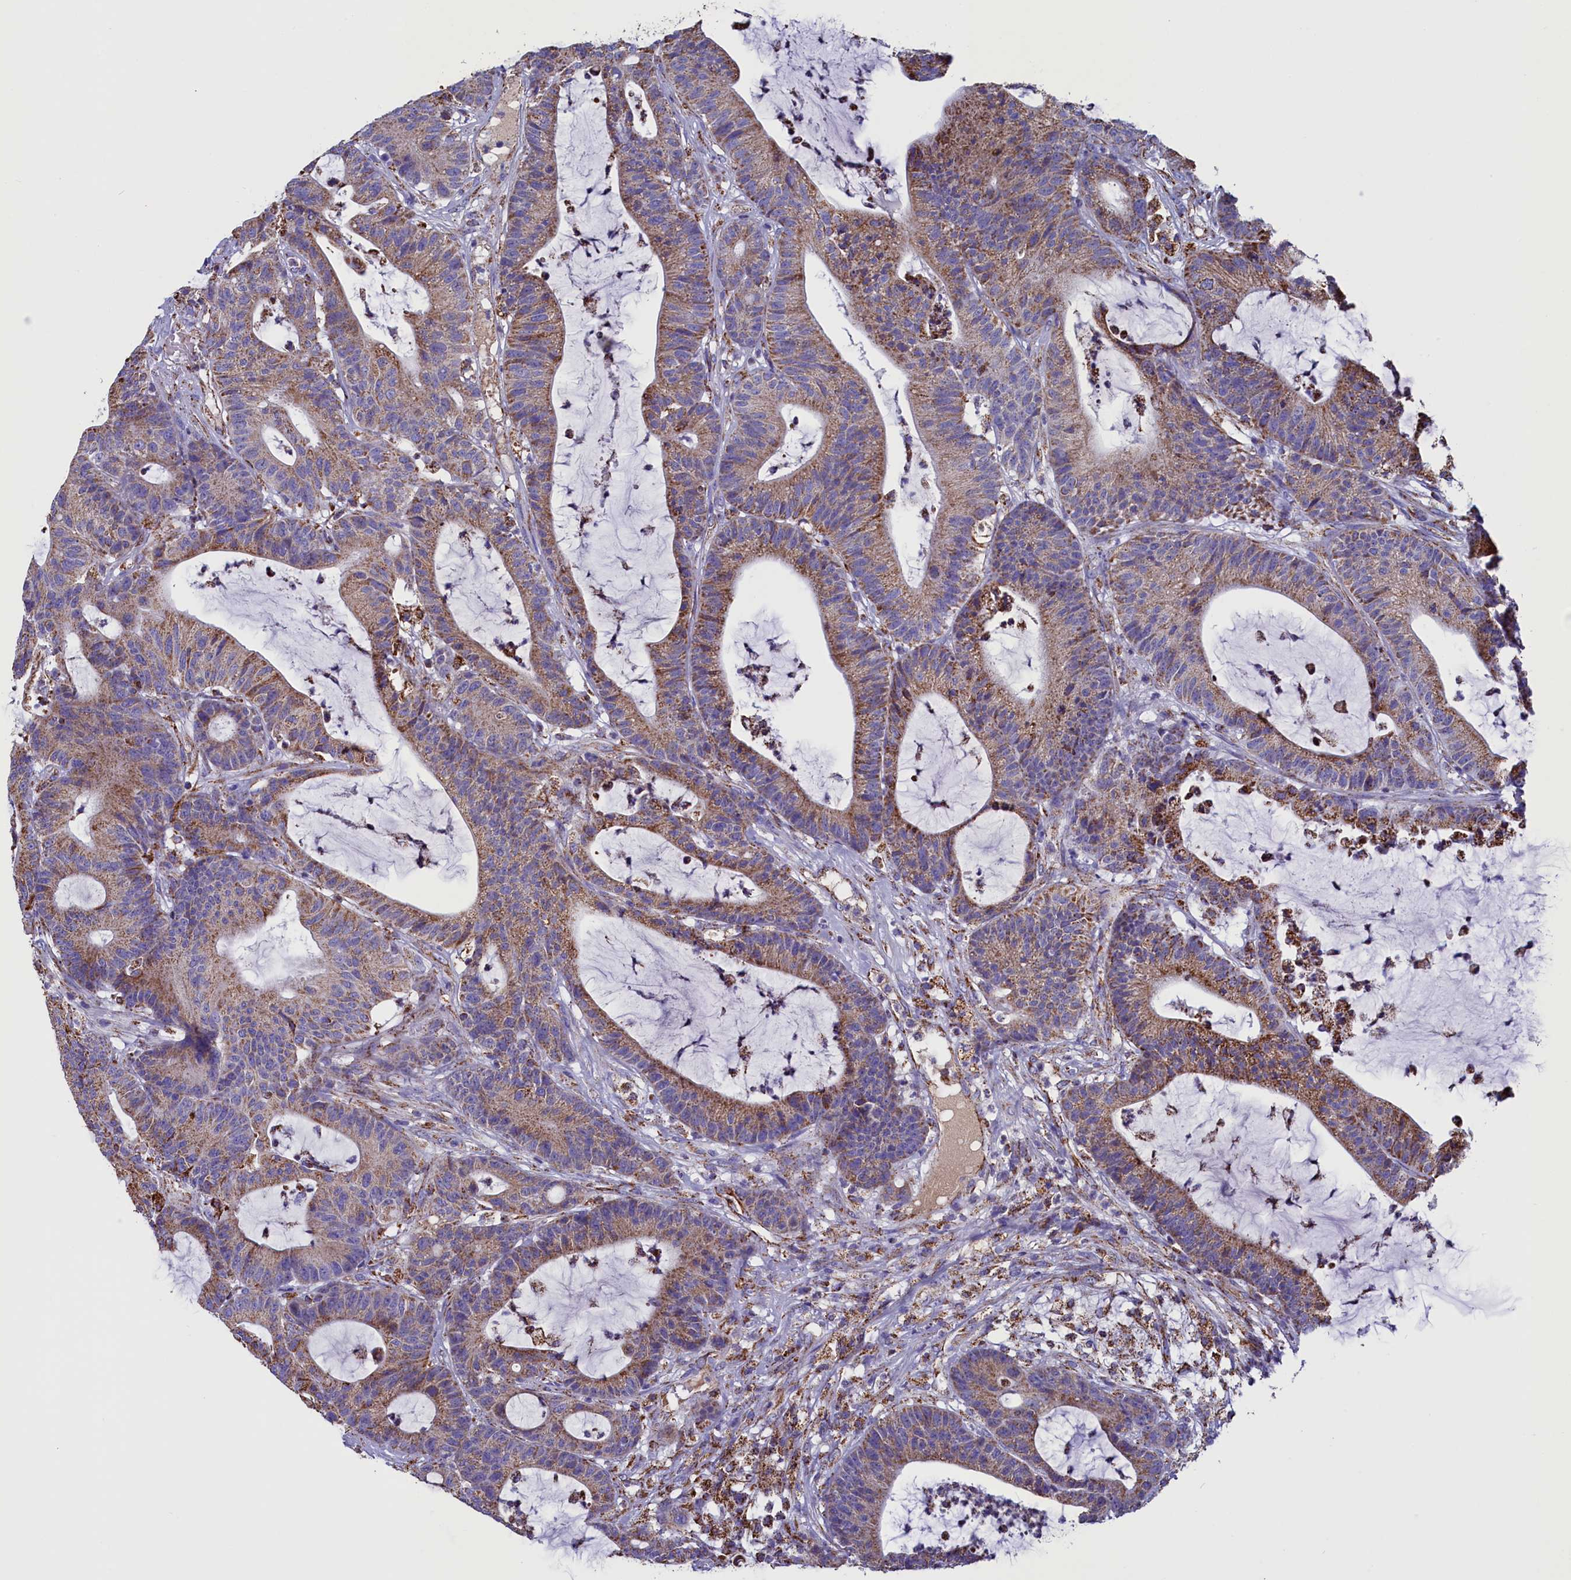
{"staining": {"intensity": "moderate", "quantity": ">75%", "location": "cytoplasmic/membranous"}, "tissue": "colorectal cancer", "cell_type": "Tumor cells", "image_type": "cancer", "snomed": [{"axis": "morphology", "description": "Adenocarcinoma, NOS"}, {"axis": "topography", "description": "Colon"}], "caption": "A medium amount of moderate cytoplasmic/membranous expression is appreciated in about >75% of tumor cells in colorectal cancer (adenocarcinoma) tissue.", "gene": "SLC39A3", "patient": {"sex": "female", "age": 84}}